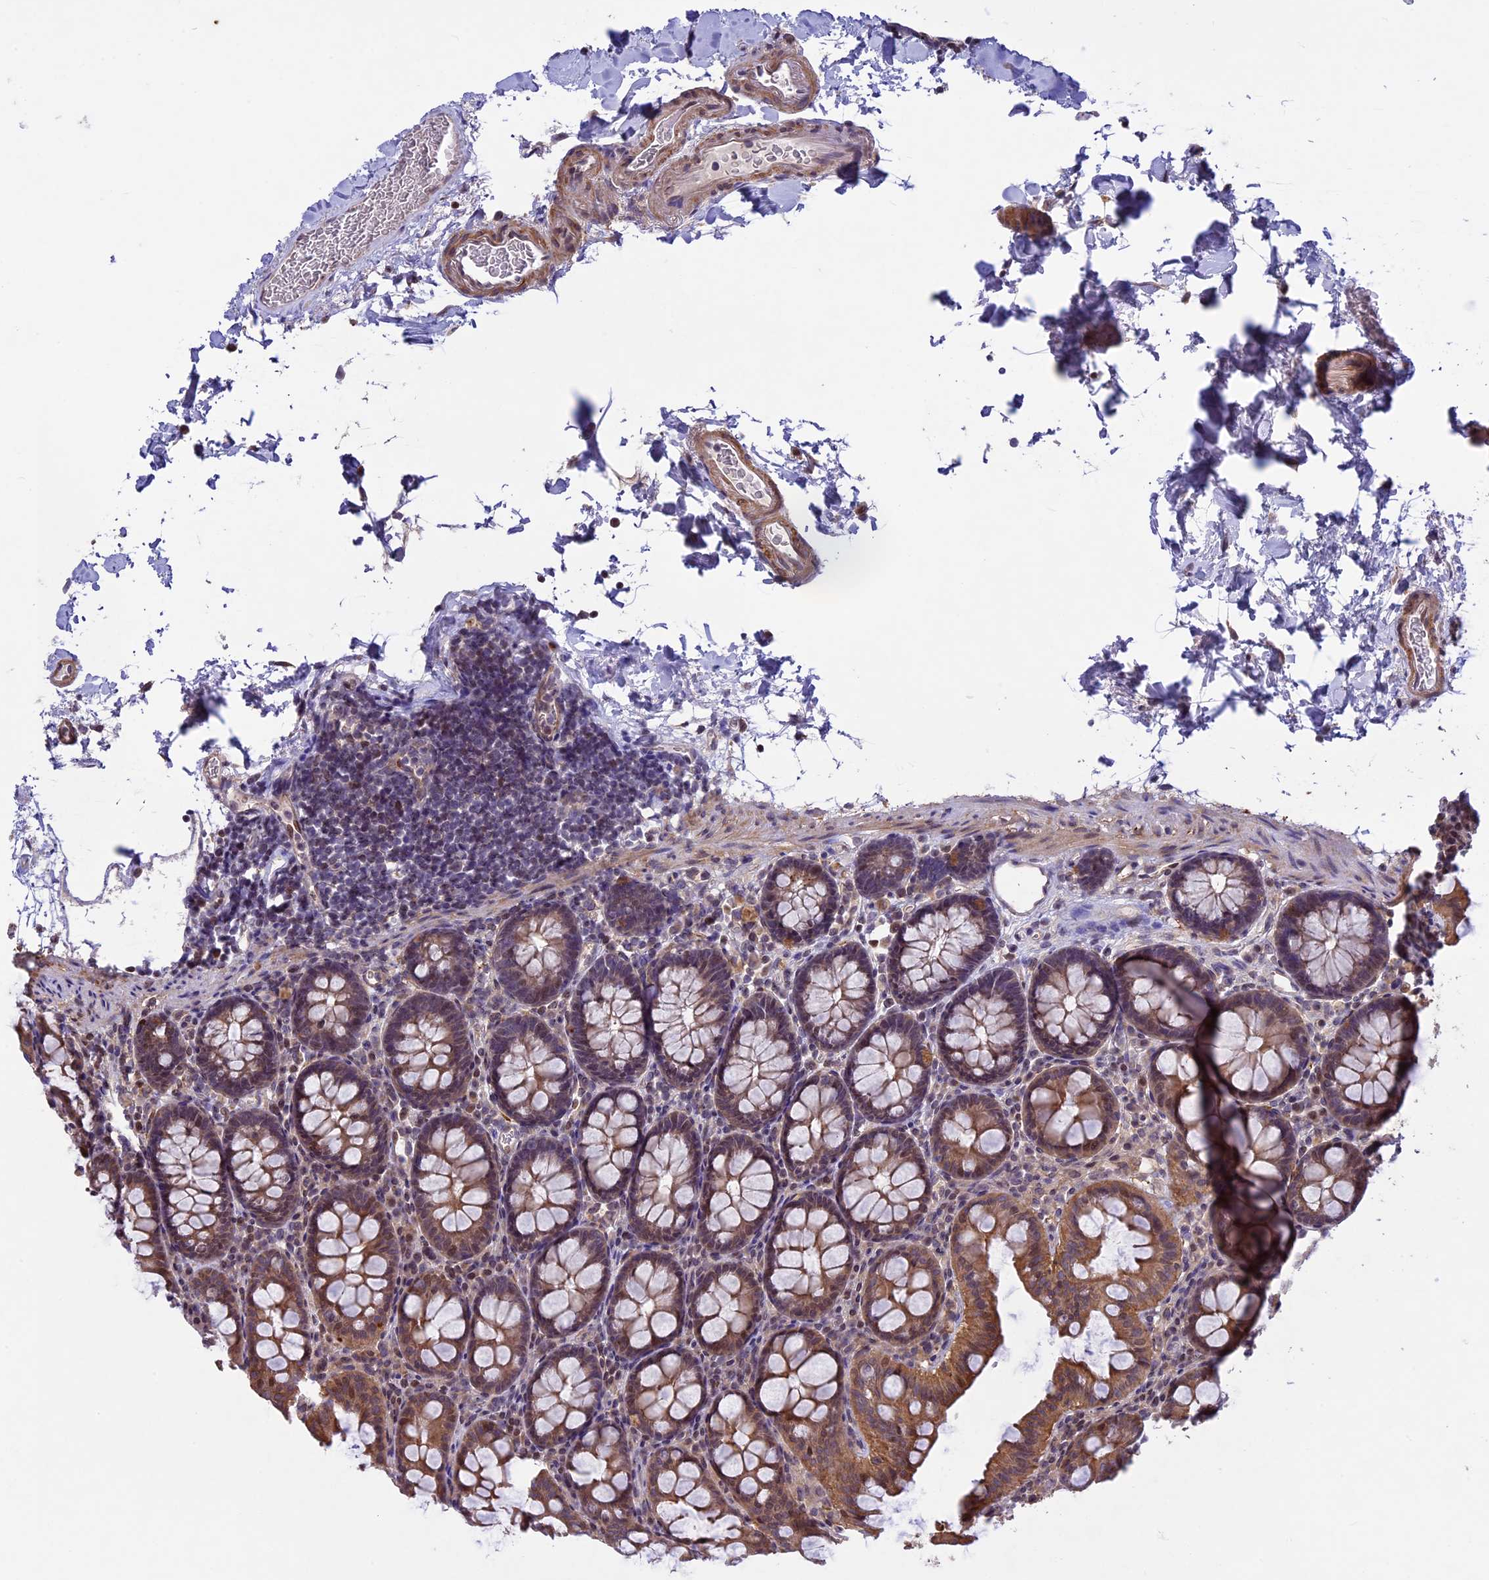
{"staining": {"intensity": "weak", "quantity": ">75%", "location": "cytoplasmic/membranous"}, "tissue": "colon", "cell_type": "Endothelial cells", "image_type": "normal", "snomed": [{"axis": "morphology", "description": "Normal tissue, NOS"}, {"axis": "topography", "description": "Colon"}], "caption": "Immunohistochemistry photomicrograph of benign human colon stained for a protein (brown), which shows low levels of weak cytoplasmic/membranous expression in about >75% of endothelial cells.", "gene": "MAN2C1", "patient": {"sex": "male", "age": 75}}